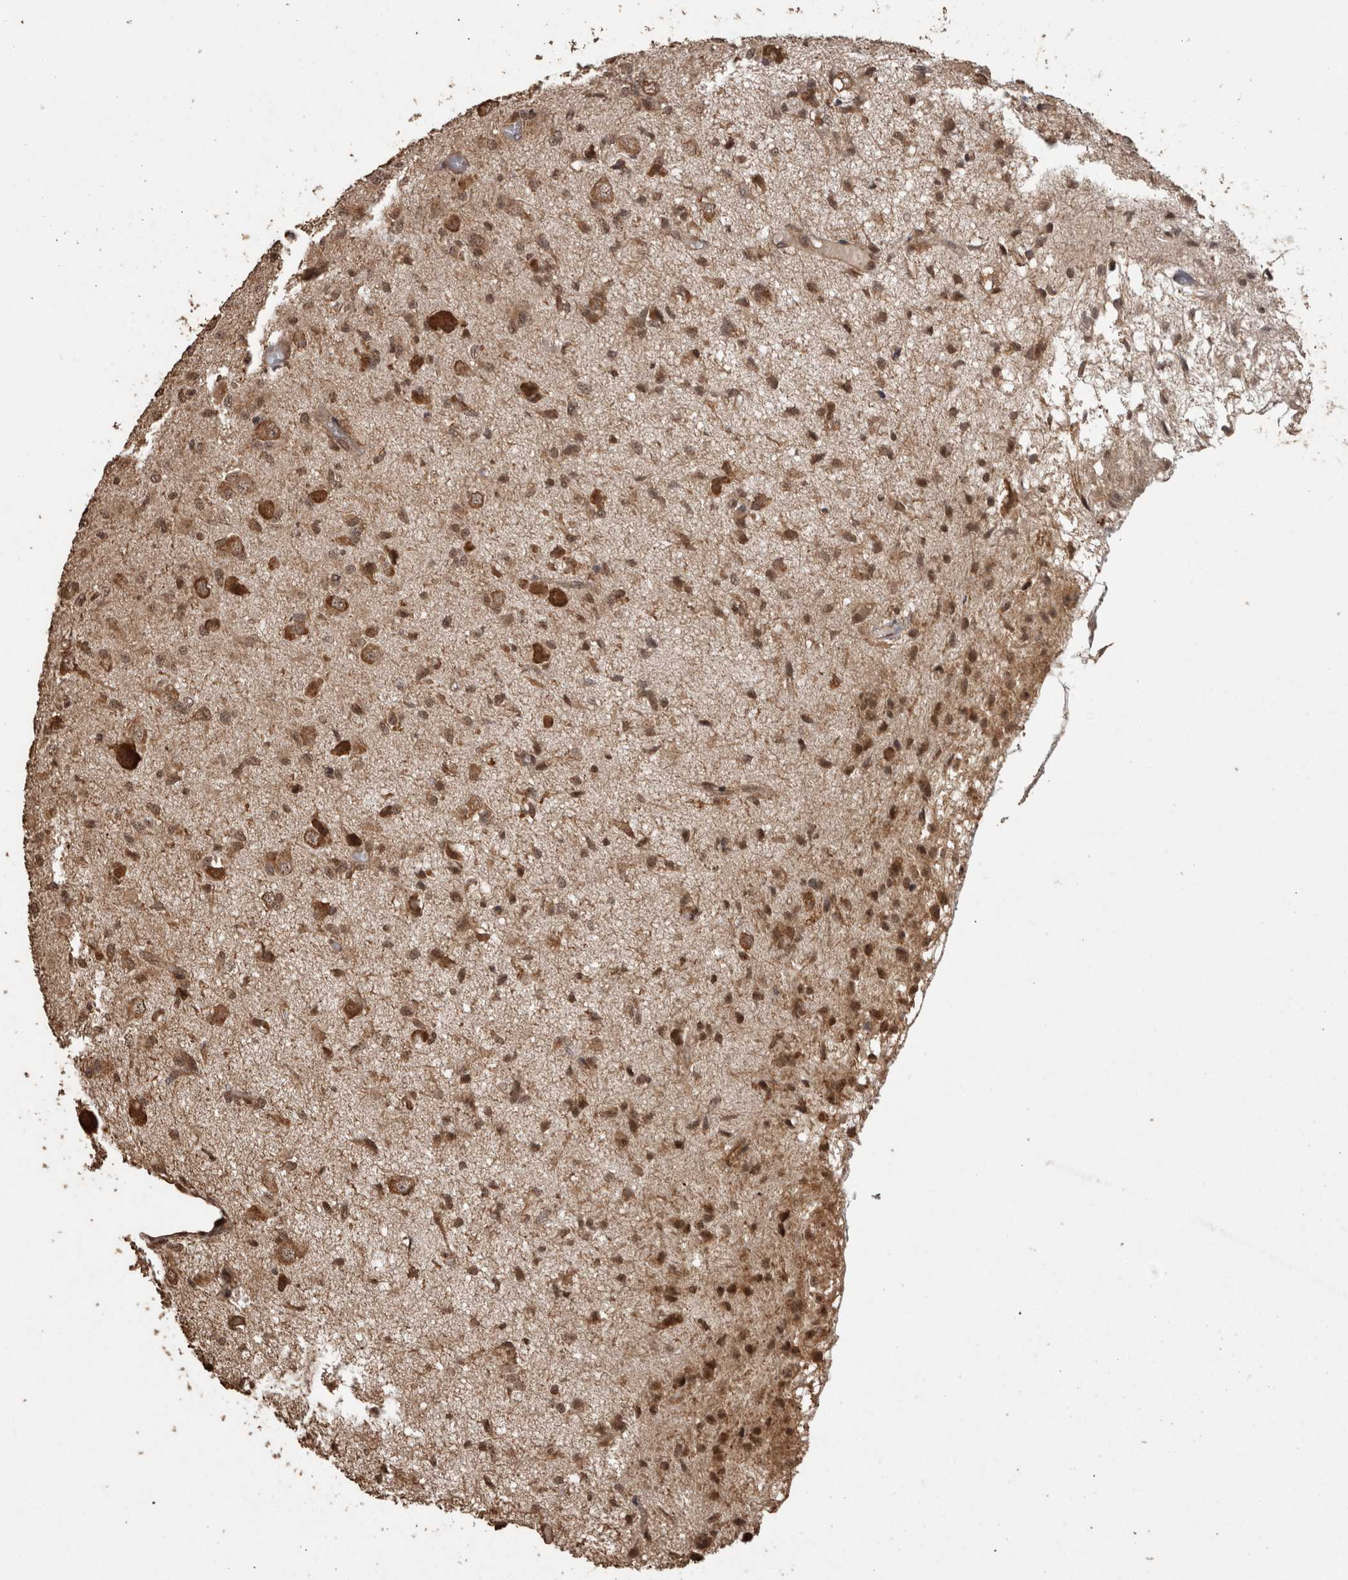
{"staining": {"intensity": "moderate", "quantity": ">75%", "location": "cytoplasmic/membranous"}, "tissue": "glioma", "cell_type": "Tumor cells", "image_type": "cancer", "snomed": [{"axis": "morphology", "description": "Glioma, malignant, High grade"}, {"axis": "topography", "description": "Brain"}], "caption": "A medium amount of moderate cytoplasmic/membranous staining is seen in about >75% of tumor cells in glioma tissue.", "gene": "PINK1", "patient": {"sex": "female", "age": 59}}